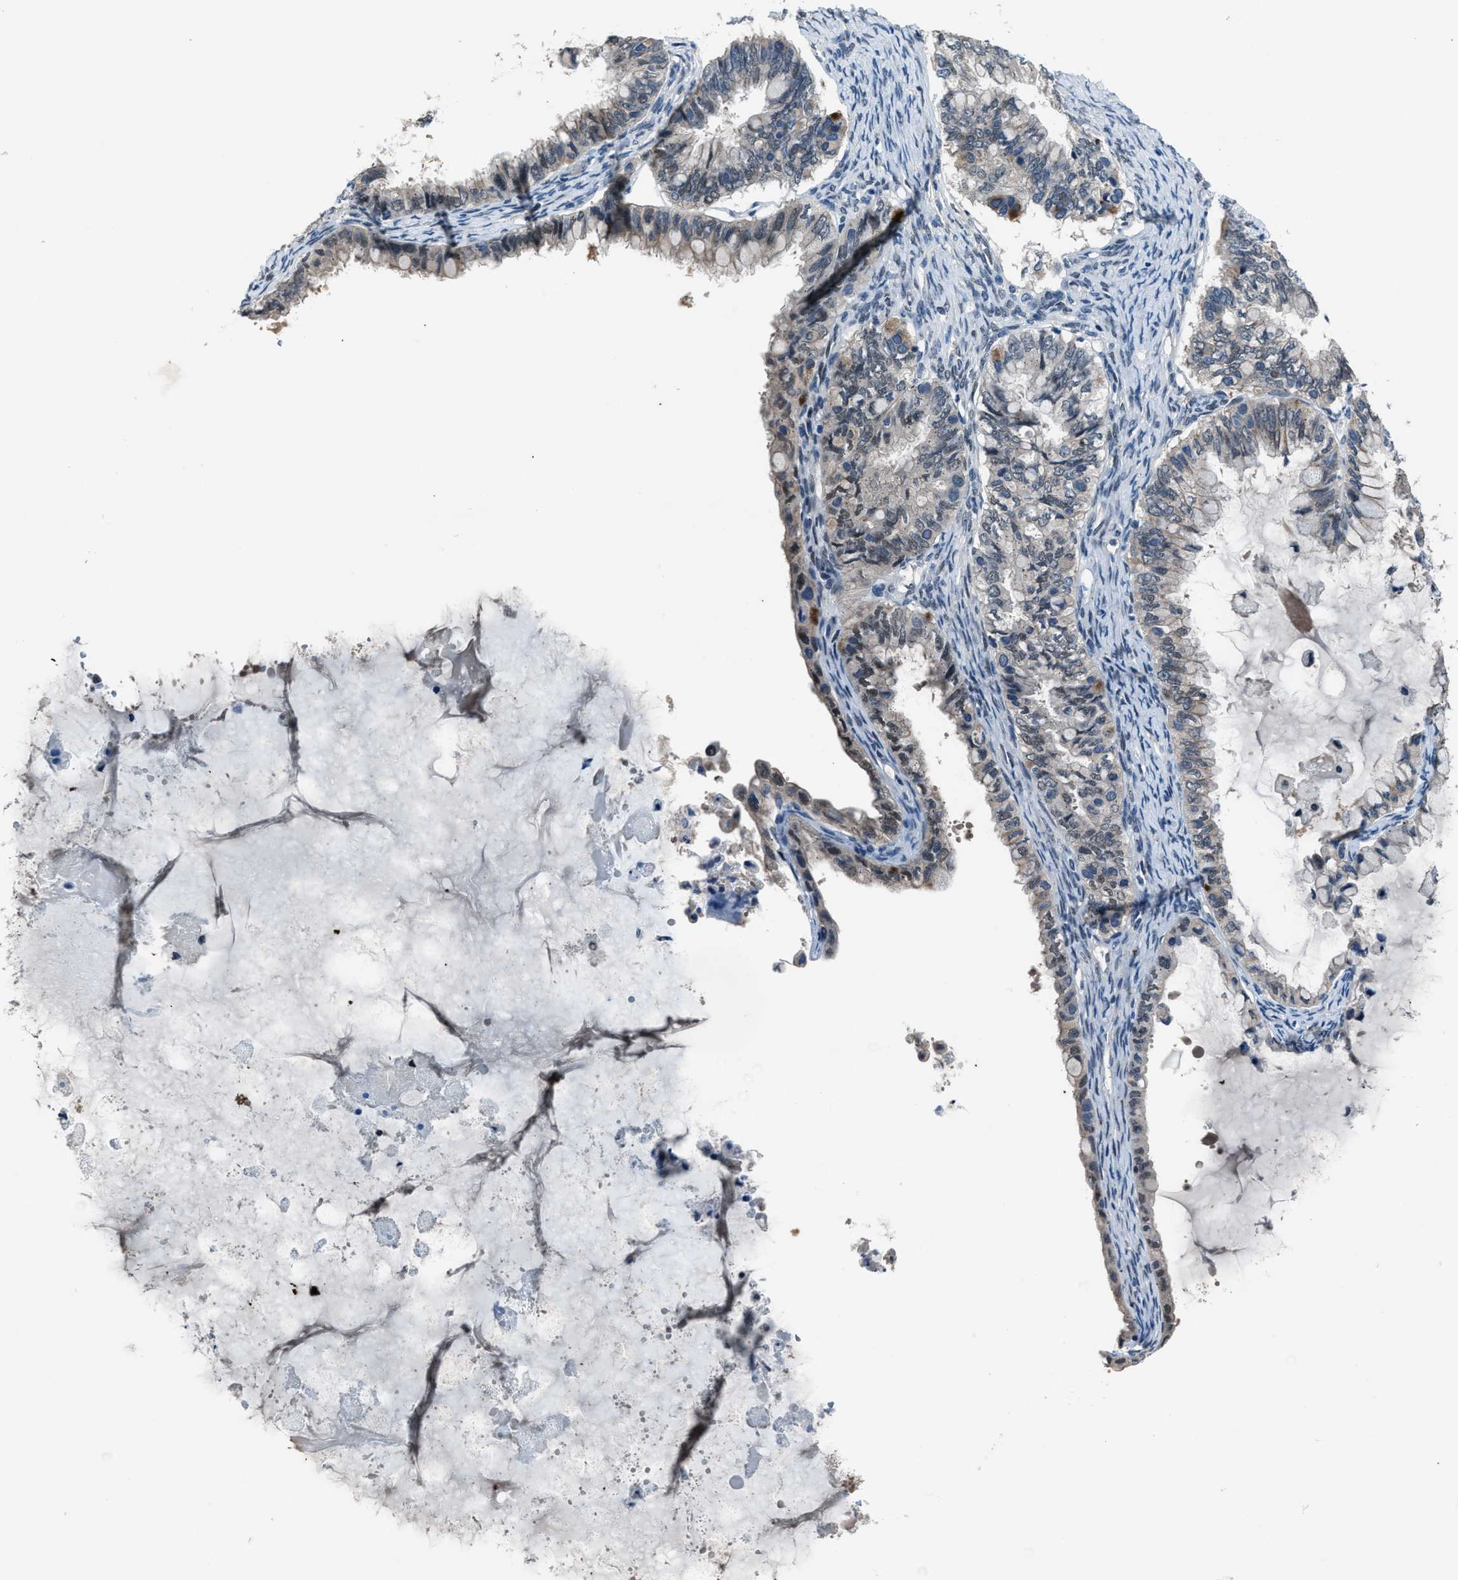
{"staining": {"intensity": "weak", "quantity": "25%-75%", "location": "cytoplasmic/membranous"}, "tissue": "ovarian cancer", "cell_type": "Tumor cells", "image_type": "cancer", "snomed": [{"axis": "morphology", "description": "Cystadenocarcinoma, mucinous, NOS"}, {"axis": "topography", "description": "Ovary"}], "caption": "Ovarian cancer (mucinous cystadenocarcinoma) stained with immunohistochemistry (IHC) displays weak cytoplasmic/membranous staining in about 25%-75% of tumor cells.", "gene": "DUSP19", "patient": {"sex": "female", "age": 80}}